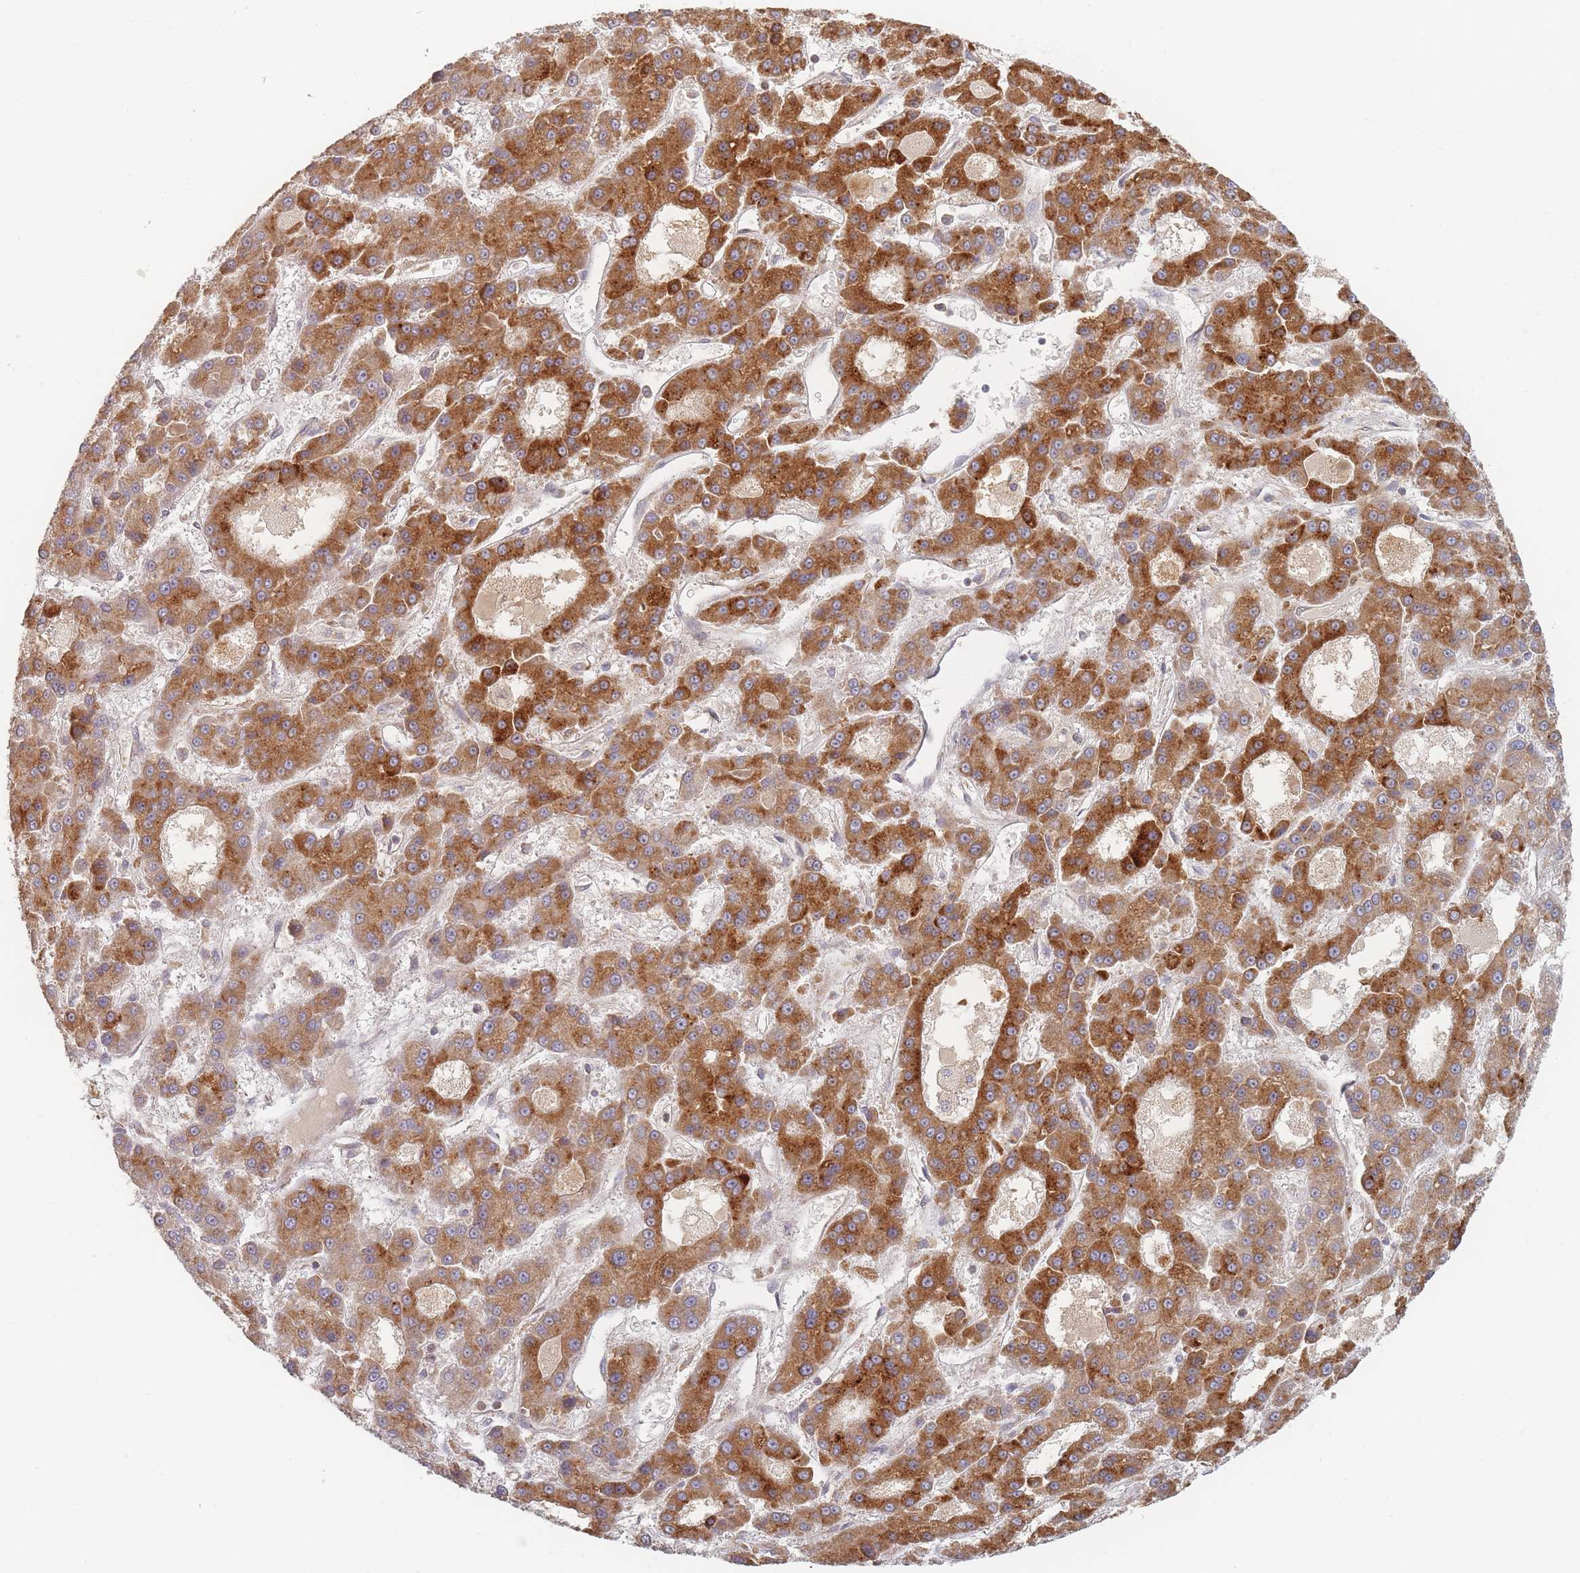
{"staining": {"intensity": "strong", "quantity": ">75%", "location": "cytoplasmic/membranous"}, "tissue": "liver cancer", "cell_type": "Tumor cells", "image_type": "cancer", "snomed": [{"axis": "morphology", "description": "Carcinoma, Hepatocellular, NOS"}, {"axis": "topography", "description": "Liver"}], "caption": "This micrograph displays immunohistochemistry (IHC) staining of human liver cancer (hepatocellular carcinoma), with high strong cytoplasmic/membranous expression in approximately >75% of tumor cells.", "gene": "SLC35F3", "patient": {"sex": "male", "age": 70}}